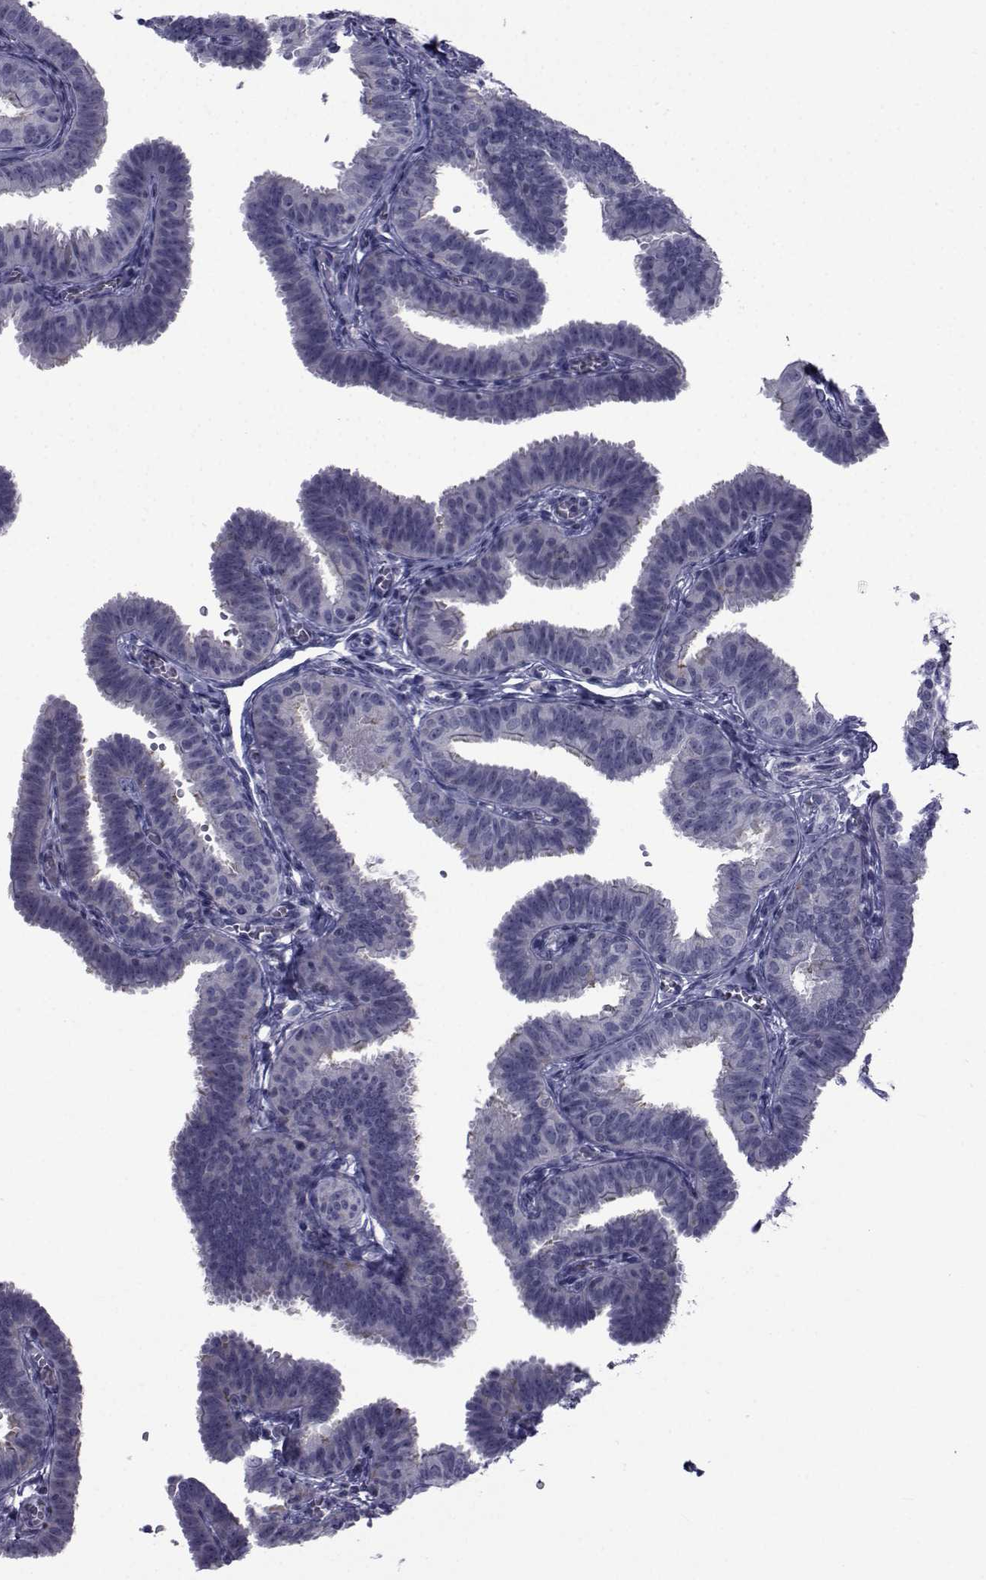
{"staining": {"intensity": "negative", "quantity": "none", "location": "none"}, "tissue": "fallopian tube", "cell_type": "Glandular cells", "image_type": "normal", "snomed": [{"axis": "morphology", "description": "Normal tissue, NOS"}, {"axis": "topography", "description": "Fallopian tube"}], "caption": "Human fallopian tube stained for a protein using immunohistochemistry (IHC) exhibits no expression in glandular cells.", "gene": "PDE6G", "patient": {"sex": "female", "age": 25}}